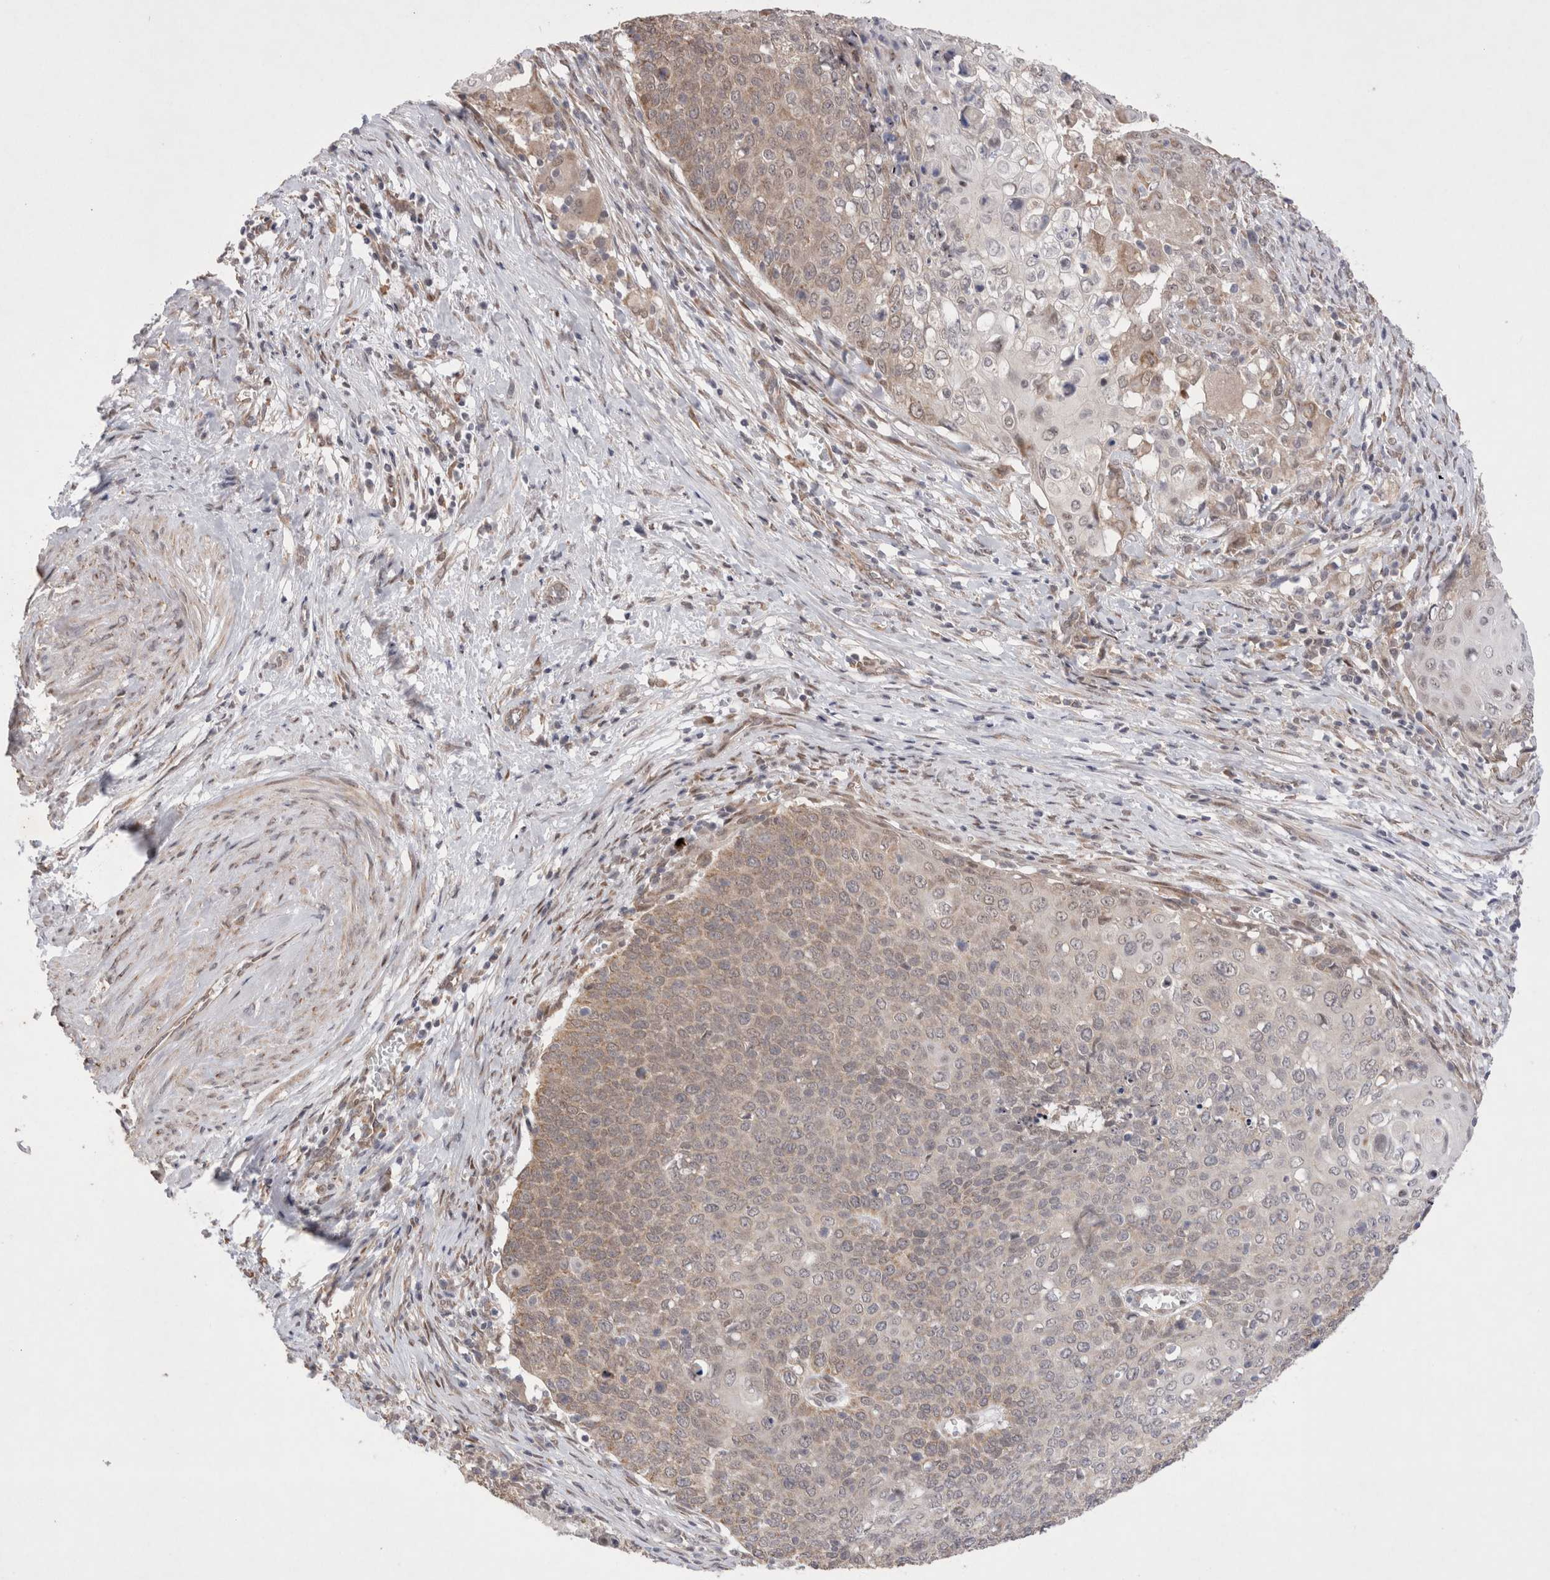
{"staining": {"intensity": "moderate", "quantity": "<25%", "location": "cytoplasmic/membranous"}, "tissue": "cervical cancer", "cell_type": "Tumor cells", "image_type": "cancer", "snomed": [{"axis": "morphology", "description": "Squamous cell carcinoma, NOS"}, {"axis": "topography", "description": "Cervix"}], "caption": "Immunohistochemical staining of squamous cell carcinoma (cervical) shows moderate cytoplasmic/membranous protein expression in about <25% of tumor cells. (IHC, brightfield microscopy, high magnification).", "gene": "GIMAP6", "patient": {"sex": "female", "age": 39}}